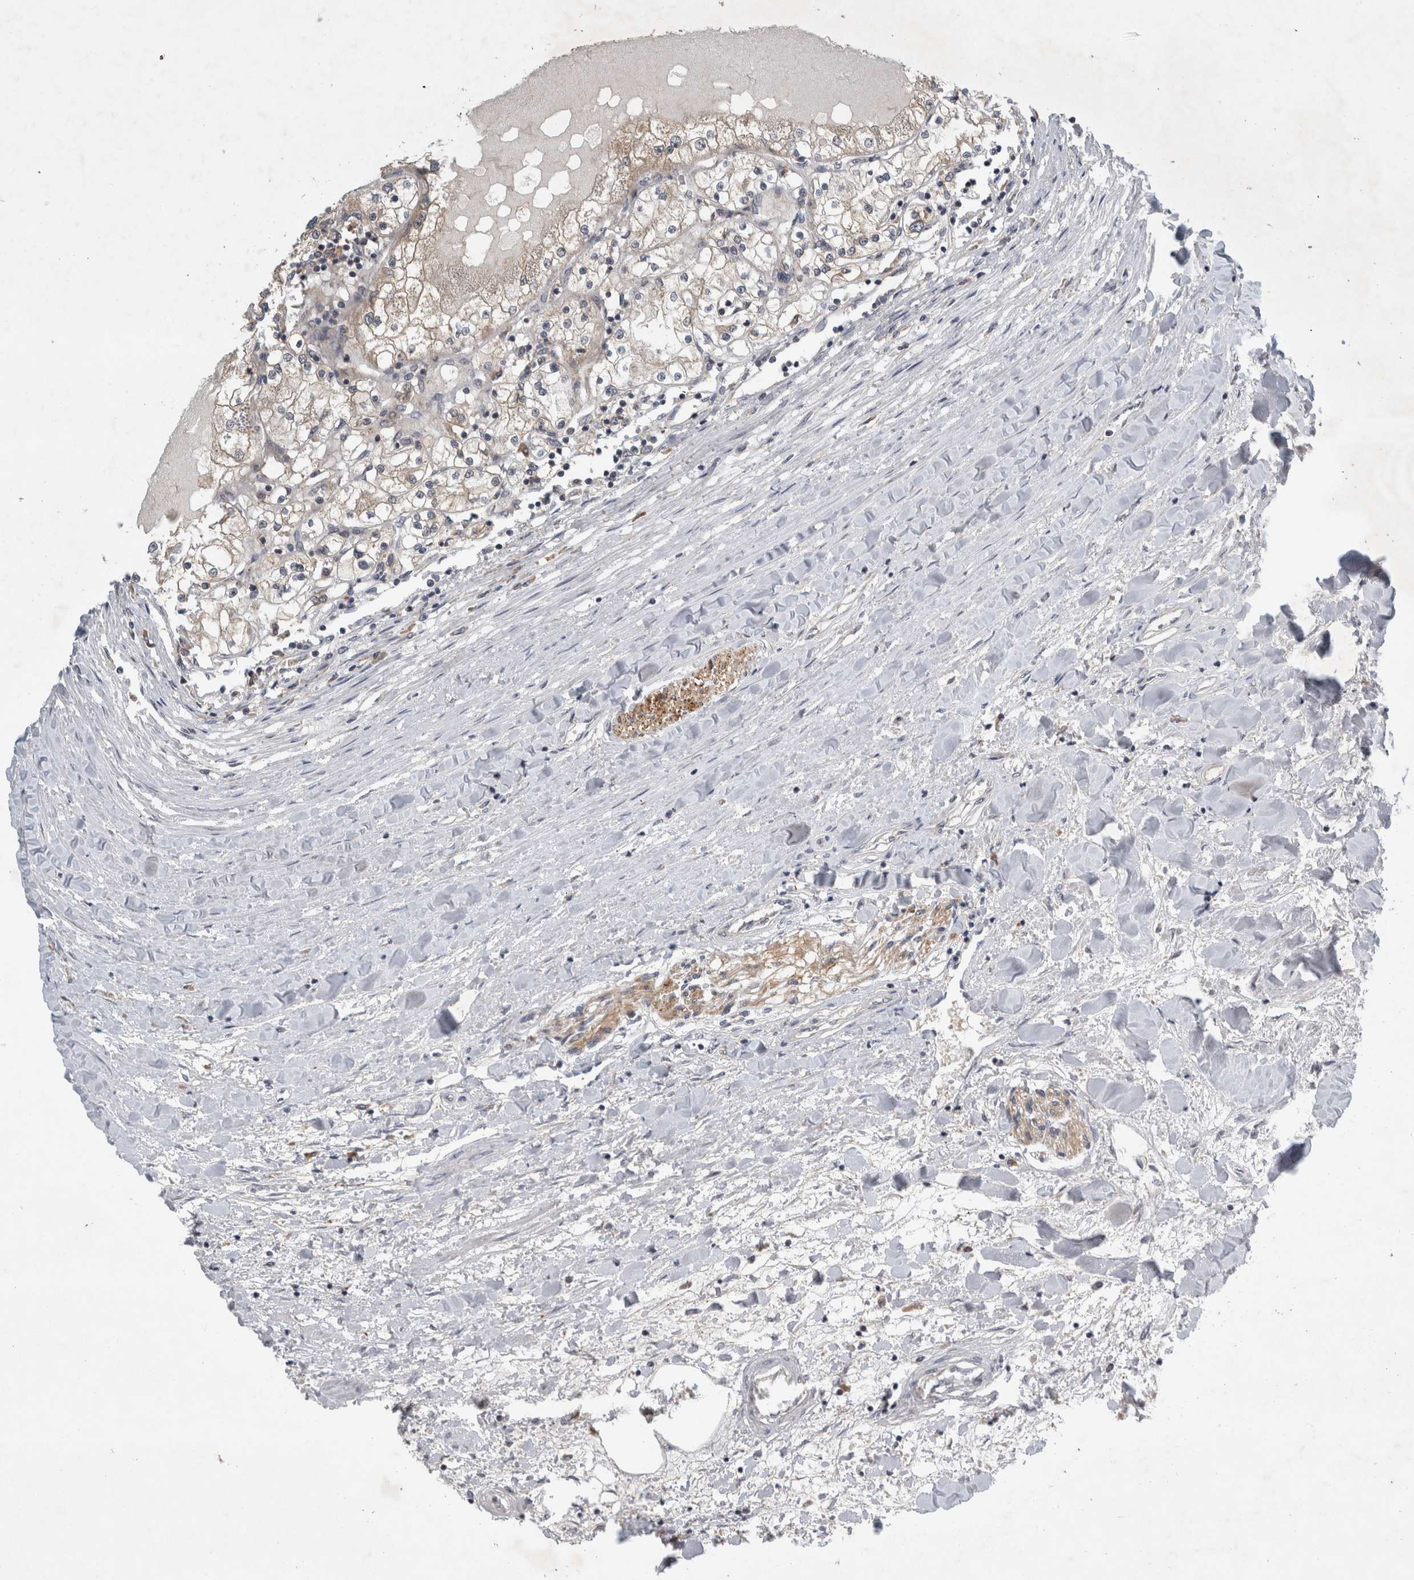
{"staining": {"intensity": "weak", "quantity": "25%-75%", "location": "cytoplasmic/membranous"}, "tissue": "renal cancer", "cell_type": "Tumor cells", "image_type": "cancer", "snomed": [{"axis": "morphology", "description": "Adenocarcinoma, NOS"}, {"axis": "topography", "description": "Kidney"}], "caption": "Tumor cells reveal low levels of weak cytoplasmic/membranous positivity in about 25%-75% of cells in renal adenocarcinoma. (brown staining indicates protein expression, while blue staining denotes nuclei).", "gene": "AASDHPPT", "patient": {"sex": "male", "age": 68}}